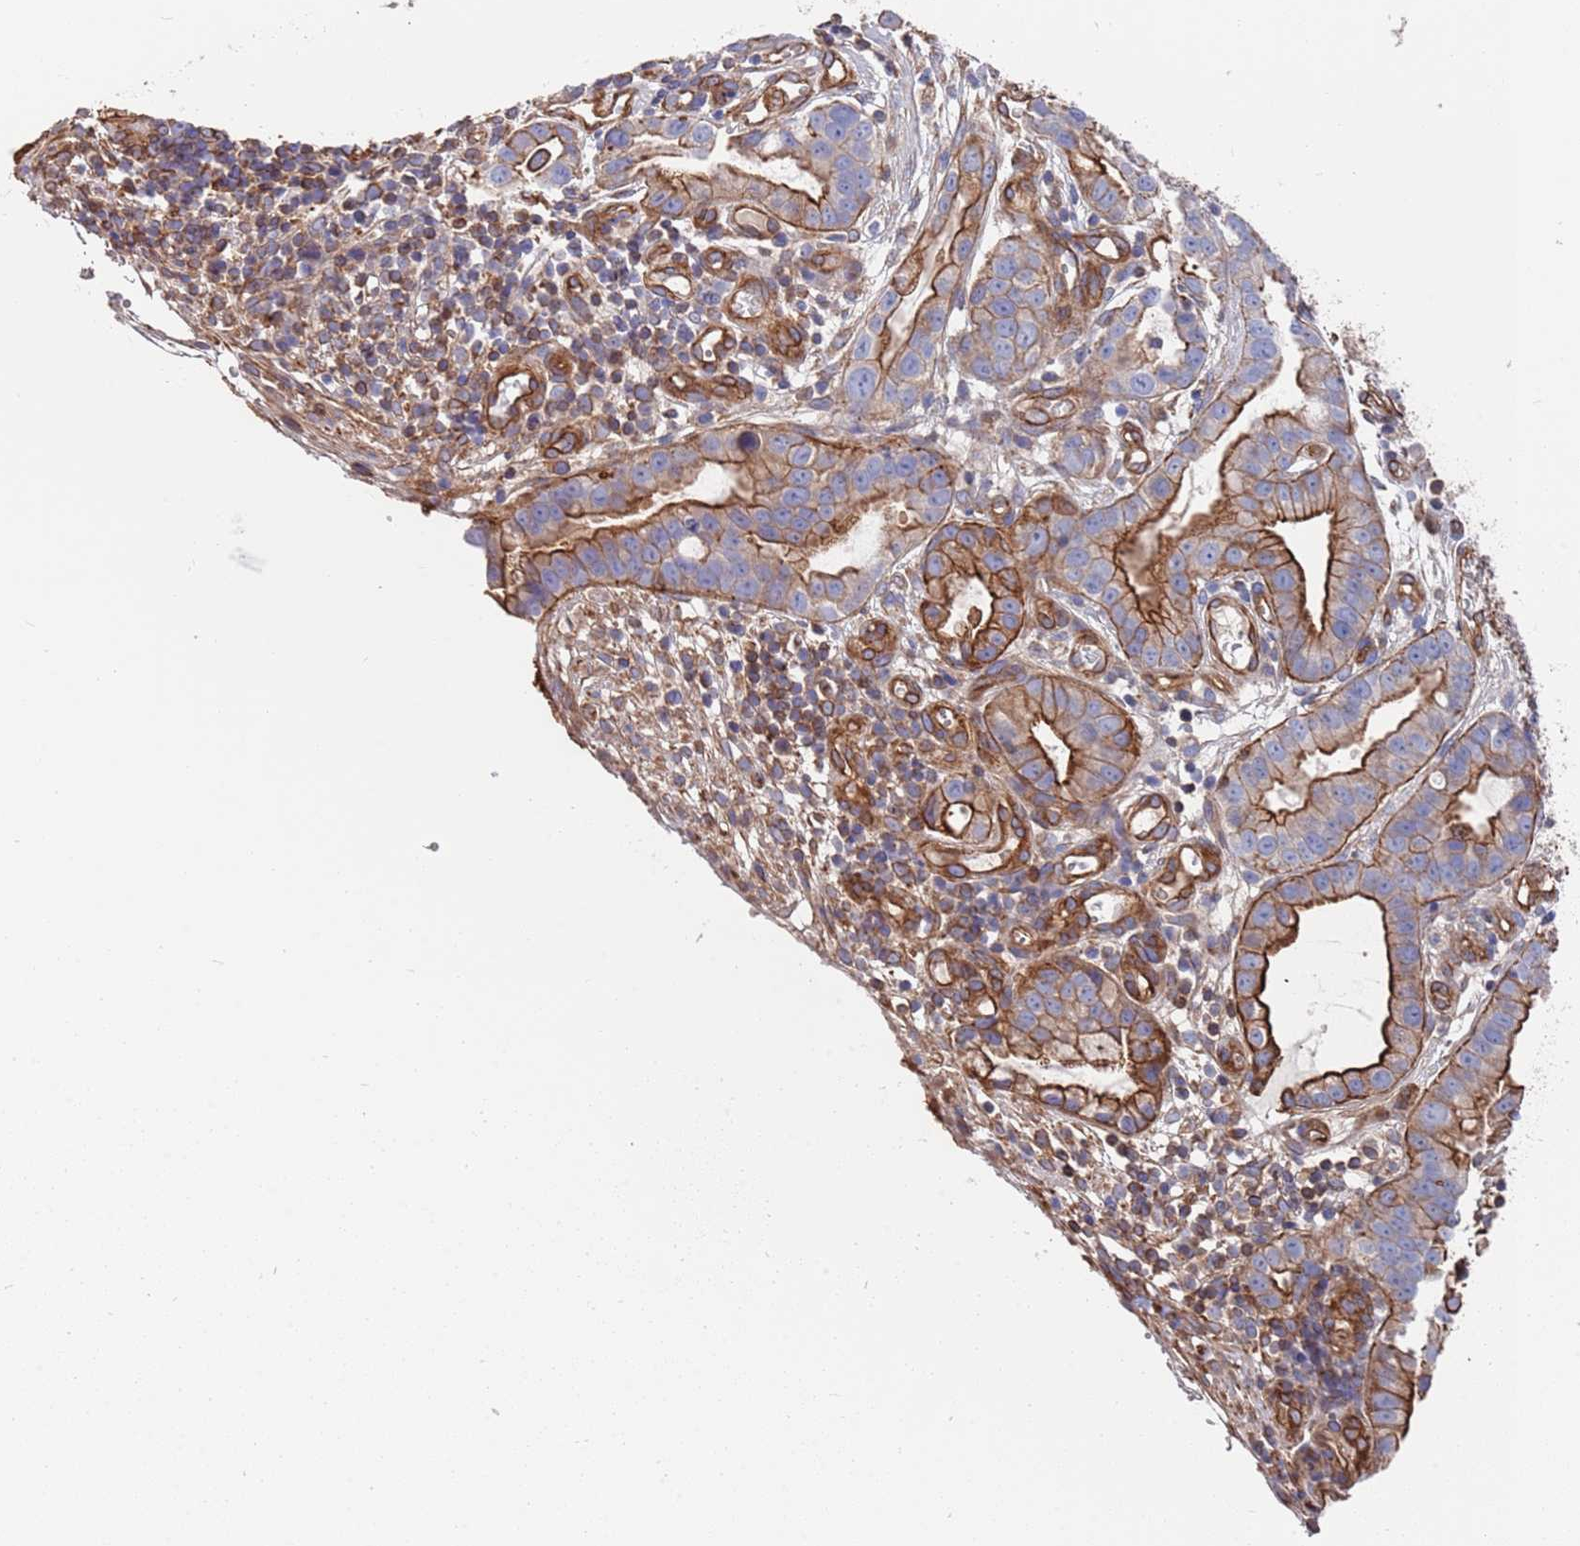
{"staining": {"intensity": "strong", "quantity": "25%-75%", "location": "cytoplasmic/membranous"}, "tissue": "stomach cancer", "cell_type": "Tumor cells", "image_type": "cancer", "snomed": [{"axis": "morphology", "description": "Adenocarcinoma, NOS"}, {"axis": "topography", "description": "Stomach"}], "caption": "The photomicrograph reveals a brown stain indicating the presence of a protein in the cytoplasmic/membranous of tumor cells in stomach adenocarcinoma.", "gene": "JAKMIP2", "patient": {"sex": "male", "age": 55}}